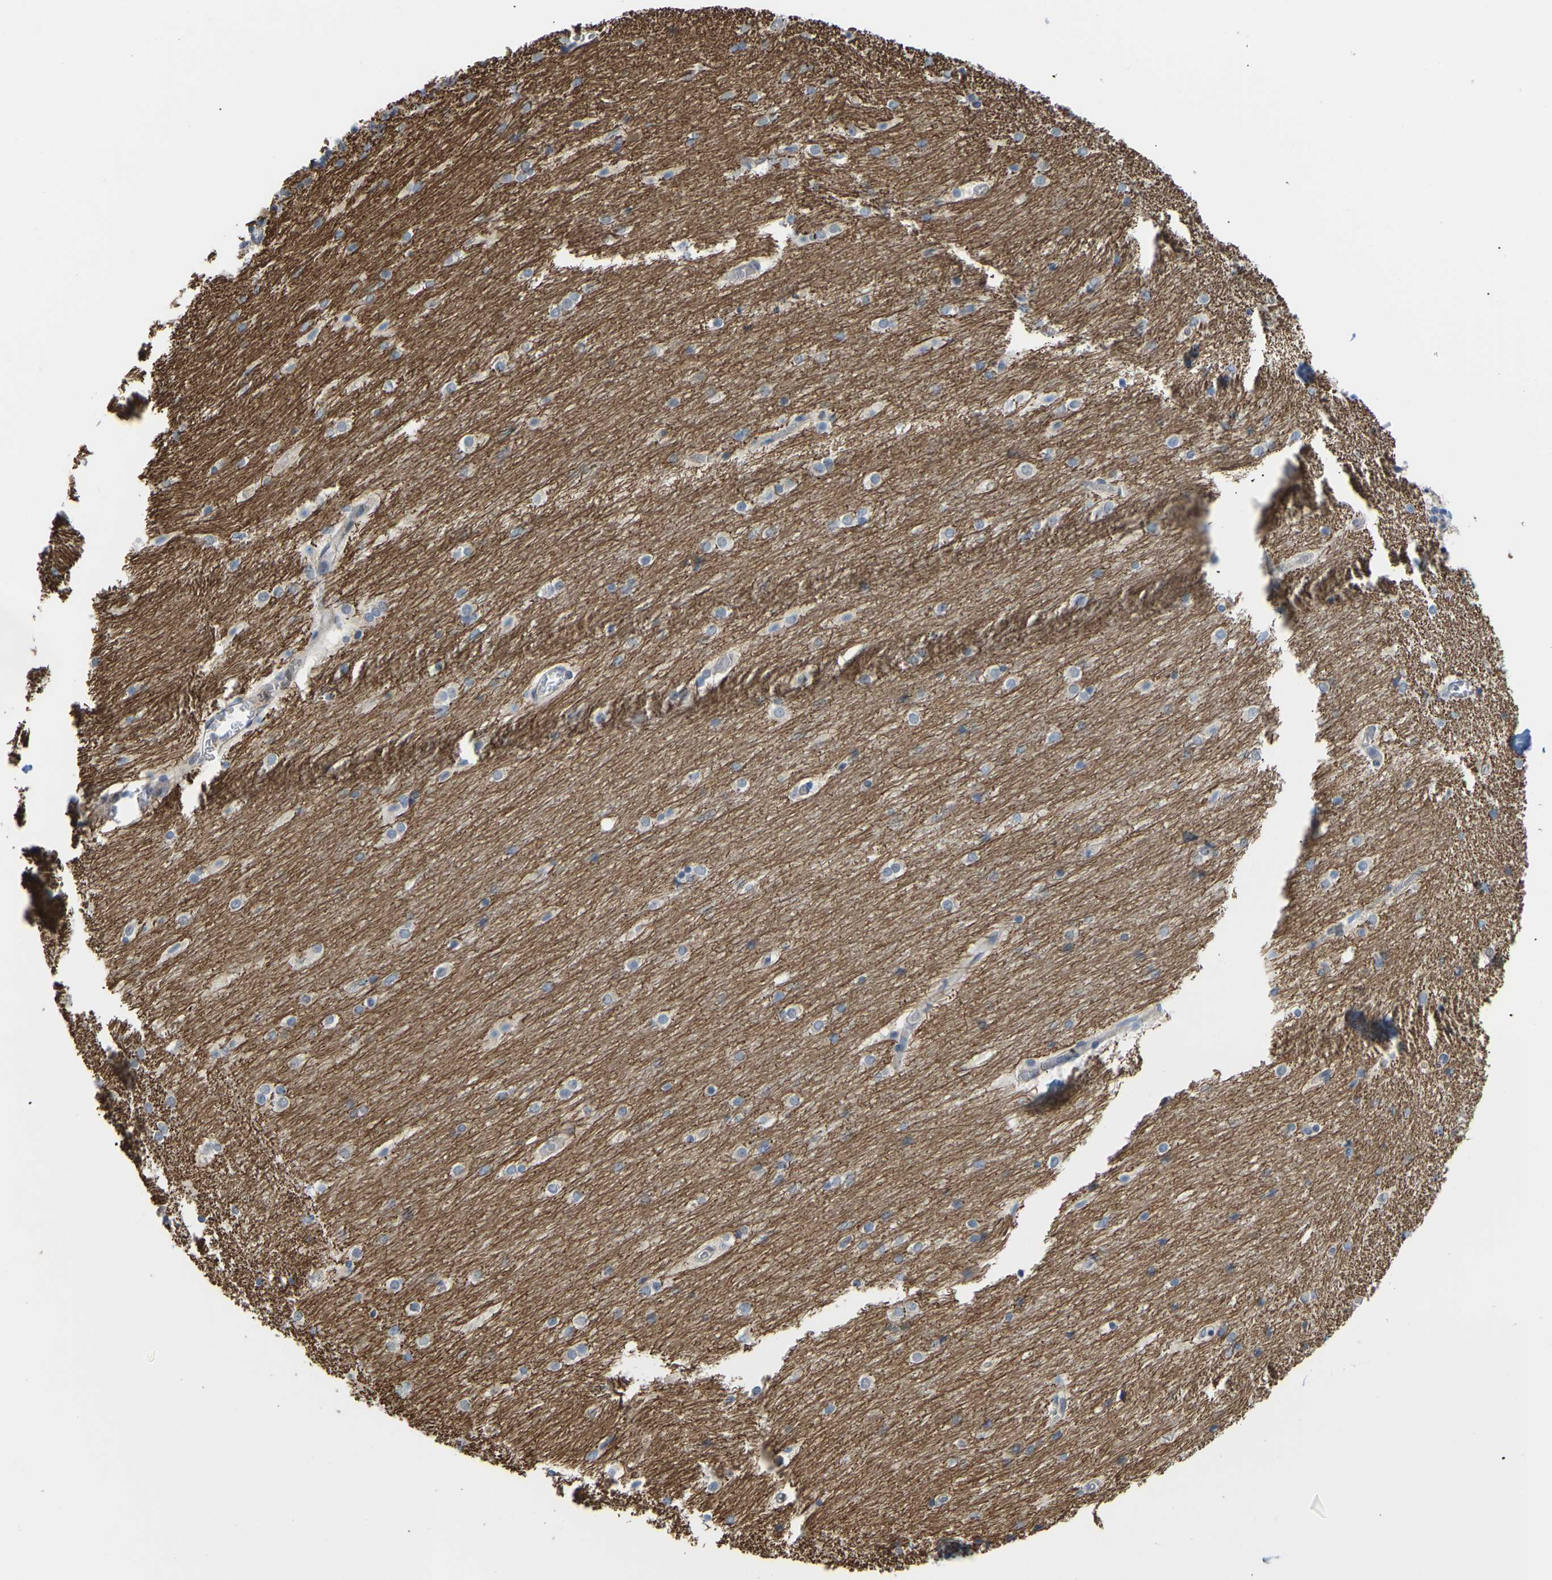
{"staining": {"intensity": "moderate", "quantity": ">75%", "location": "cytoplasmic/membranous"}, "tissue": "cerebellum", "cell_type": "Cells in granular layer", "image_type": "normal", "snomed": [{"axis": "morphology", "description": "Normal tissue, NOS"}, {"axis": "topography", "description": "Cerebellum"}], "caption": "An image showing moderate cytoplasmic/membranous expression in about >75% of cells in granular layer in unremarkable cerebellum, as visualized by brown immunohistochemical staining.", "gene": "BEND3", "patient": {"sex": "female", "age": 54}}